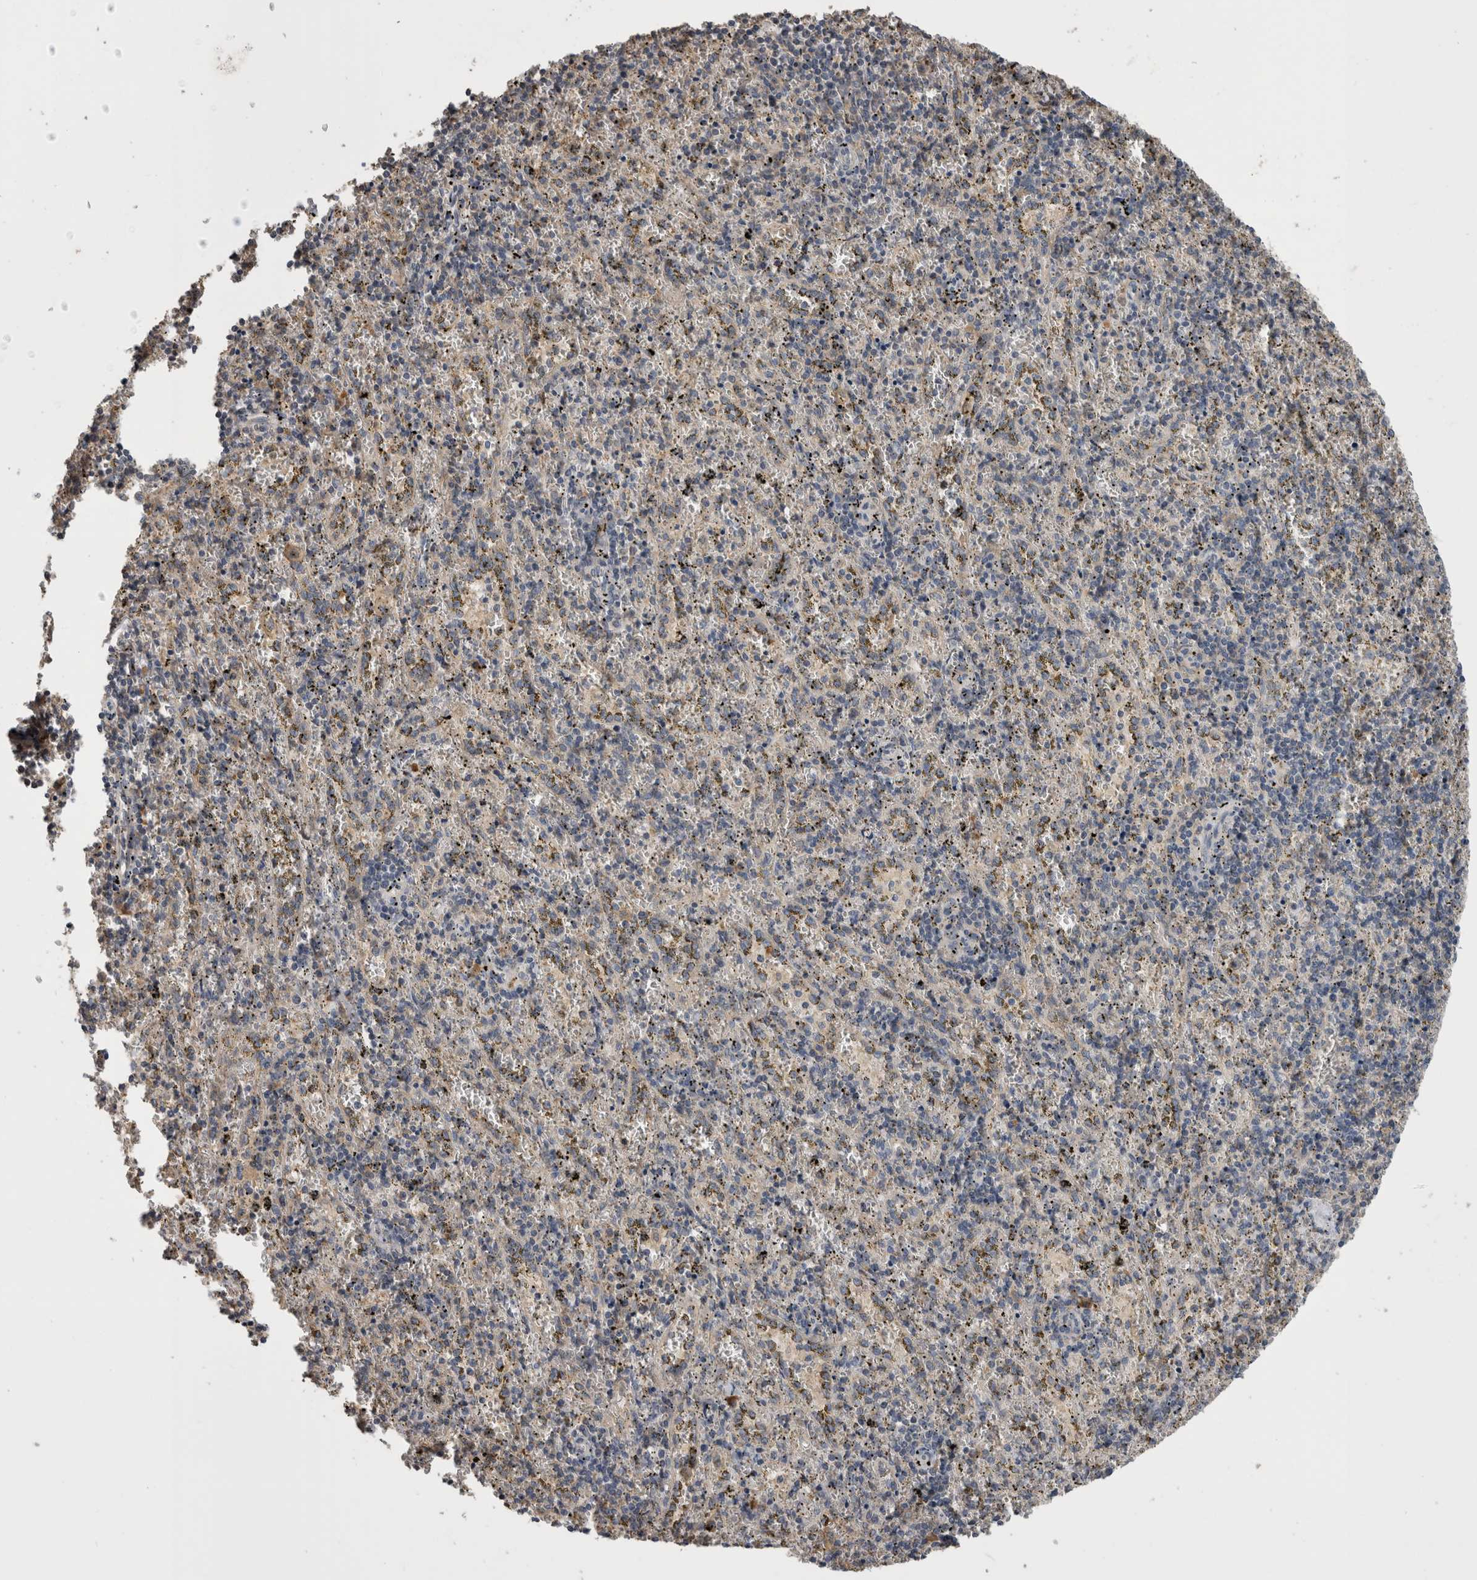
{"staining": {"intensity": "weak", "quantity": "<25%", "location": "cytoplasmic/membranous"}, "tissue": "spleen", "cell_type": "Cells in red pulp", "image_type": "normal", "snomed": [{"axis": "morphology", "description": "Normal tissue, NOS"}, {"axis": "topography", "description": "Spleen"}], "caption": "The IHC photomicrograph has no significant expression in cells in red pulp of spleen. (Stains: DAB (3,3'-diaminobenzidine) immunohistochemistry (IHC) with hematoxylin counter stain, Microscopy: brightfield microscopy at high magnification).", "gene": "ANXA13", "patient": {"sex": "male", "age": 11}}